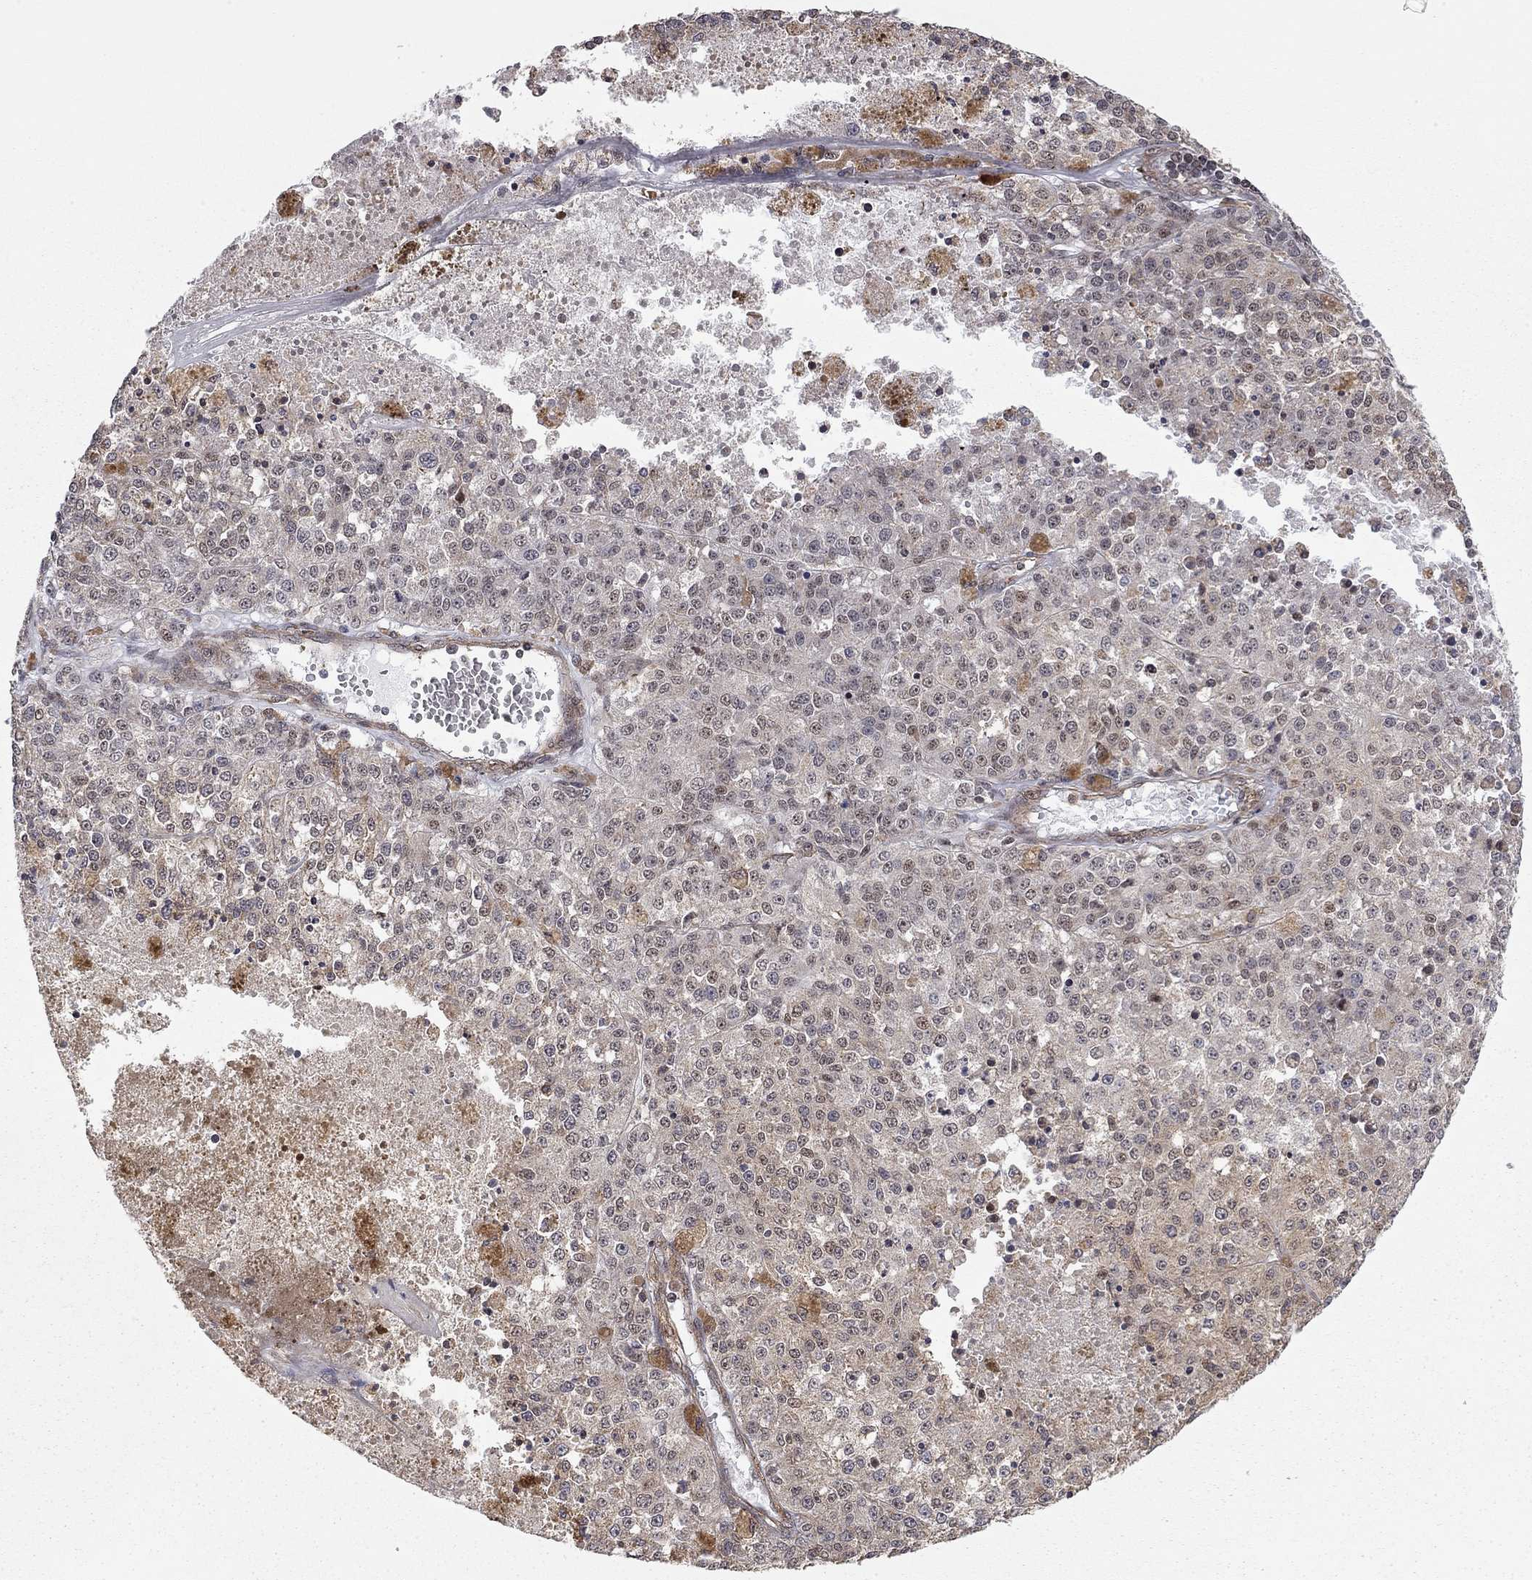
{"staining": {"intensity": "negative", "quantity": "none", "location": "none"}, "tissue": "melanoma", "cell_type": "Tumor cells", "image_type": "cancer", "snomed": [{"axis": "morphology", "description": "Malignant melanoma, Metastatic site"}, {"axis": "topography", "description": "Lymph node"}], "caption": "A high-resolution micrograph shows immunohistochemistry (IHC) staining of melanoma, which demonstrates no significant staining in tumor cells. The staining was performed using DAB (3,3'-diaminobenzidine) to visualize the protein expression in brown, while the nuclei were stained in blue with hematoxylin (Magnification: 20x).", "gene": "TDP1", "patient": {"sex": "female", "age": 64}}